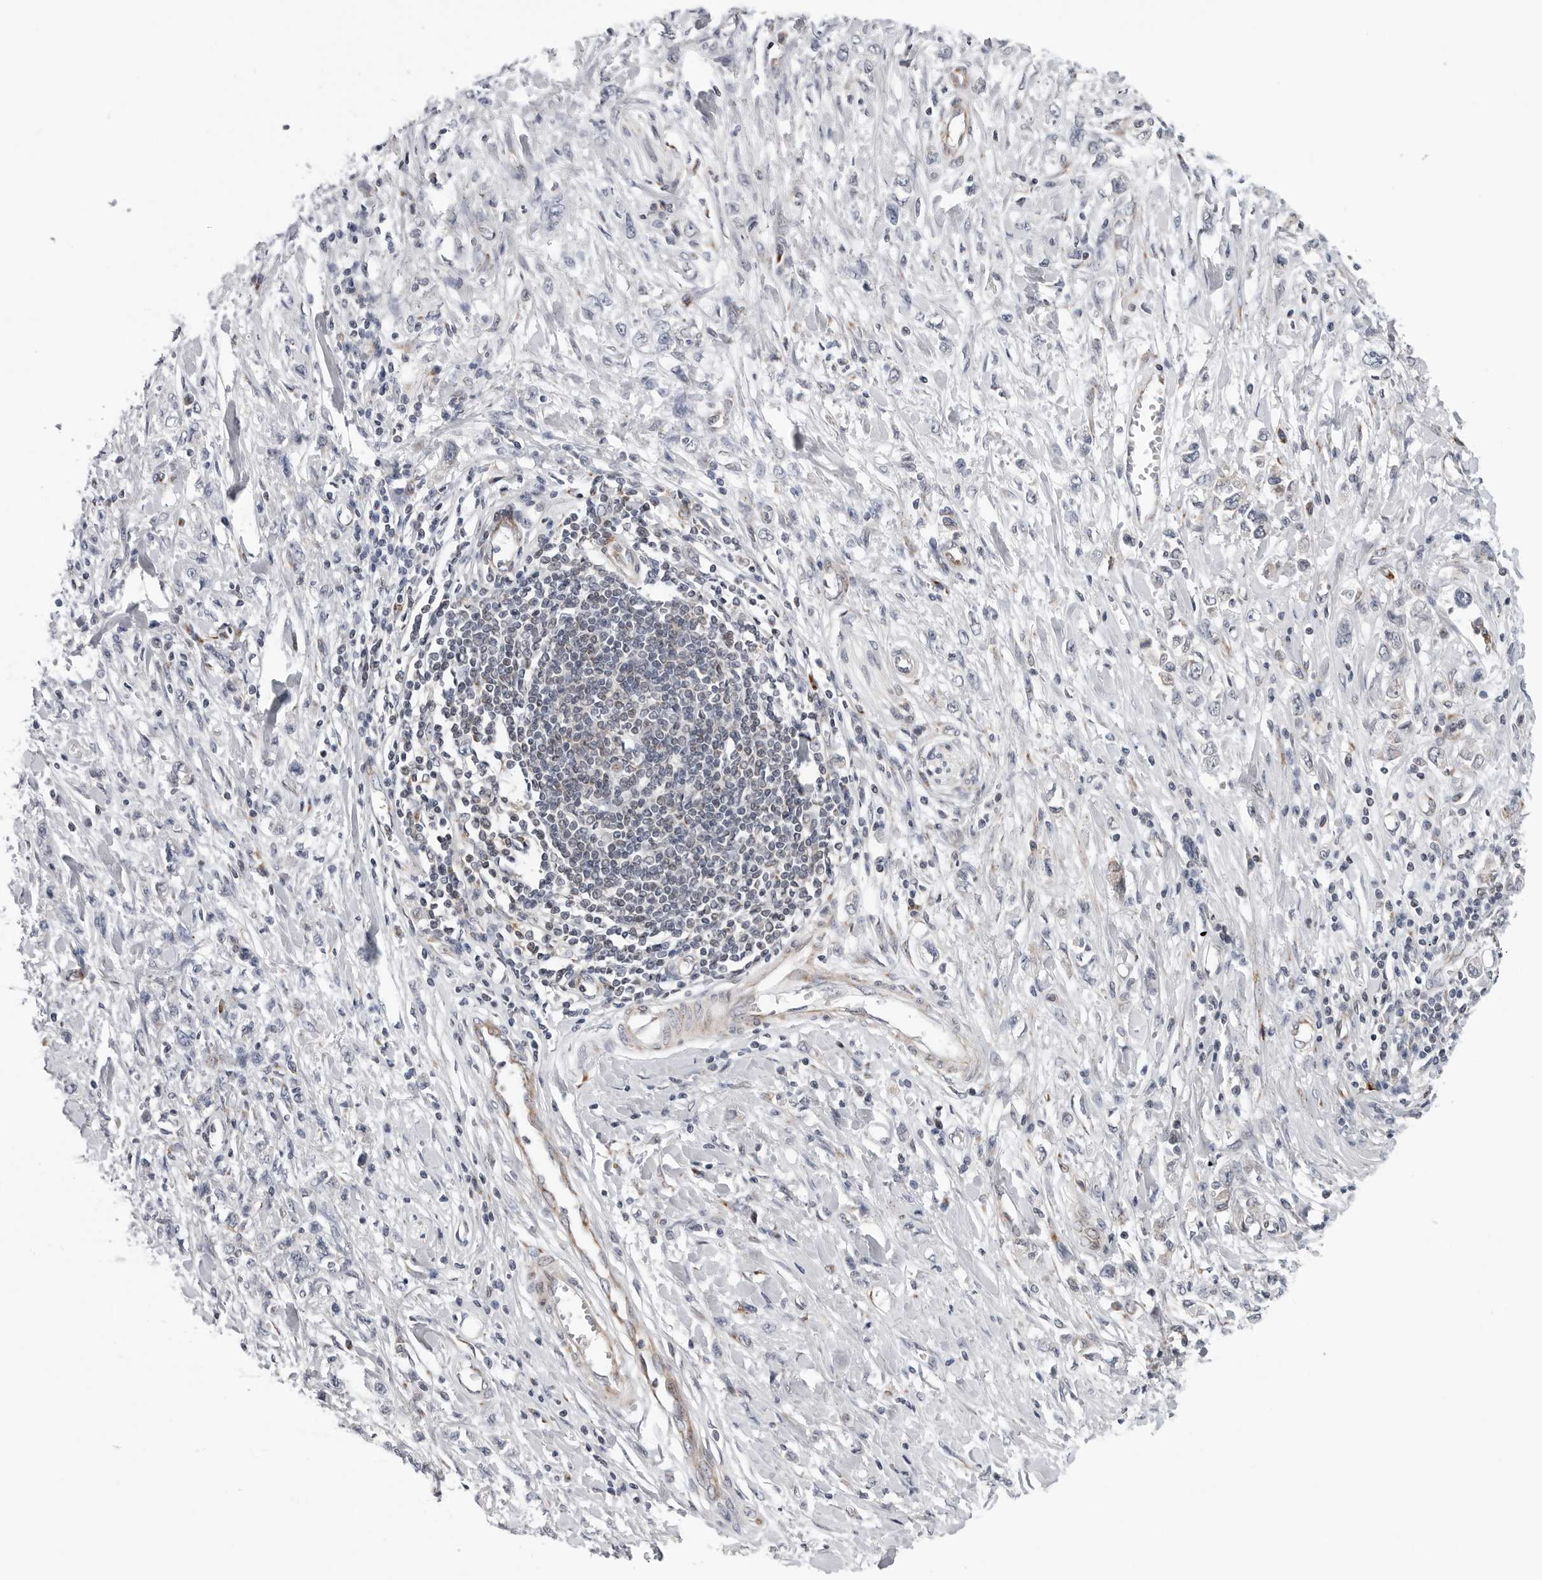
{"staining": {"intensity": "negative", "quantity": "none", "location": "none"}, "tissue": "stomach cancer", "cell_type": "Tumor cells", "image_type": "cancer", "snomed": [{"axis": "morphology", "description": "Adenocarcinoma, NOS"}, {"axis": "topography", "description": "Stomach"}], "caption": "Immunohistochemistry (IHC) histopathology image of neoplastic tissue: human stomach cancer (adenocarcinoma) stained with DAB (3,3'-diaminobenzidine) exhibits no significant protein staining in tumor cells.", "gene": "CDK20", "patient": {"sex": "female", "age": 76}}